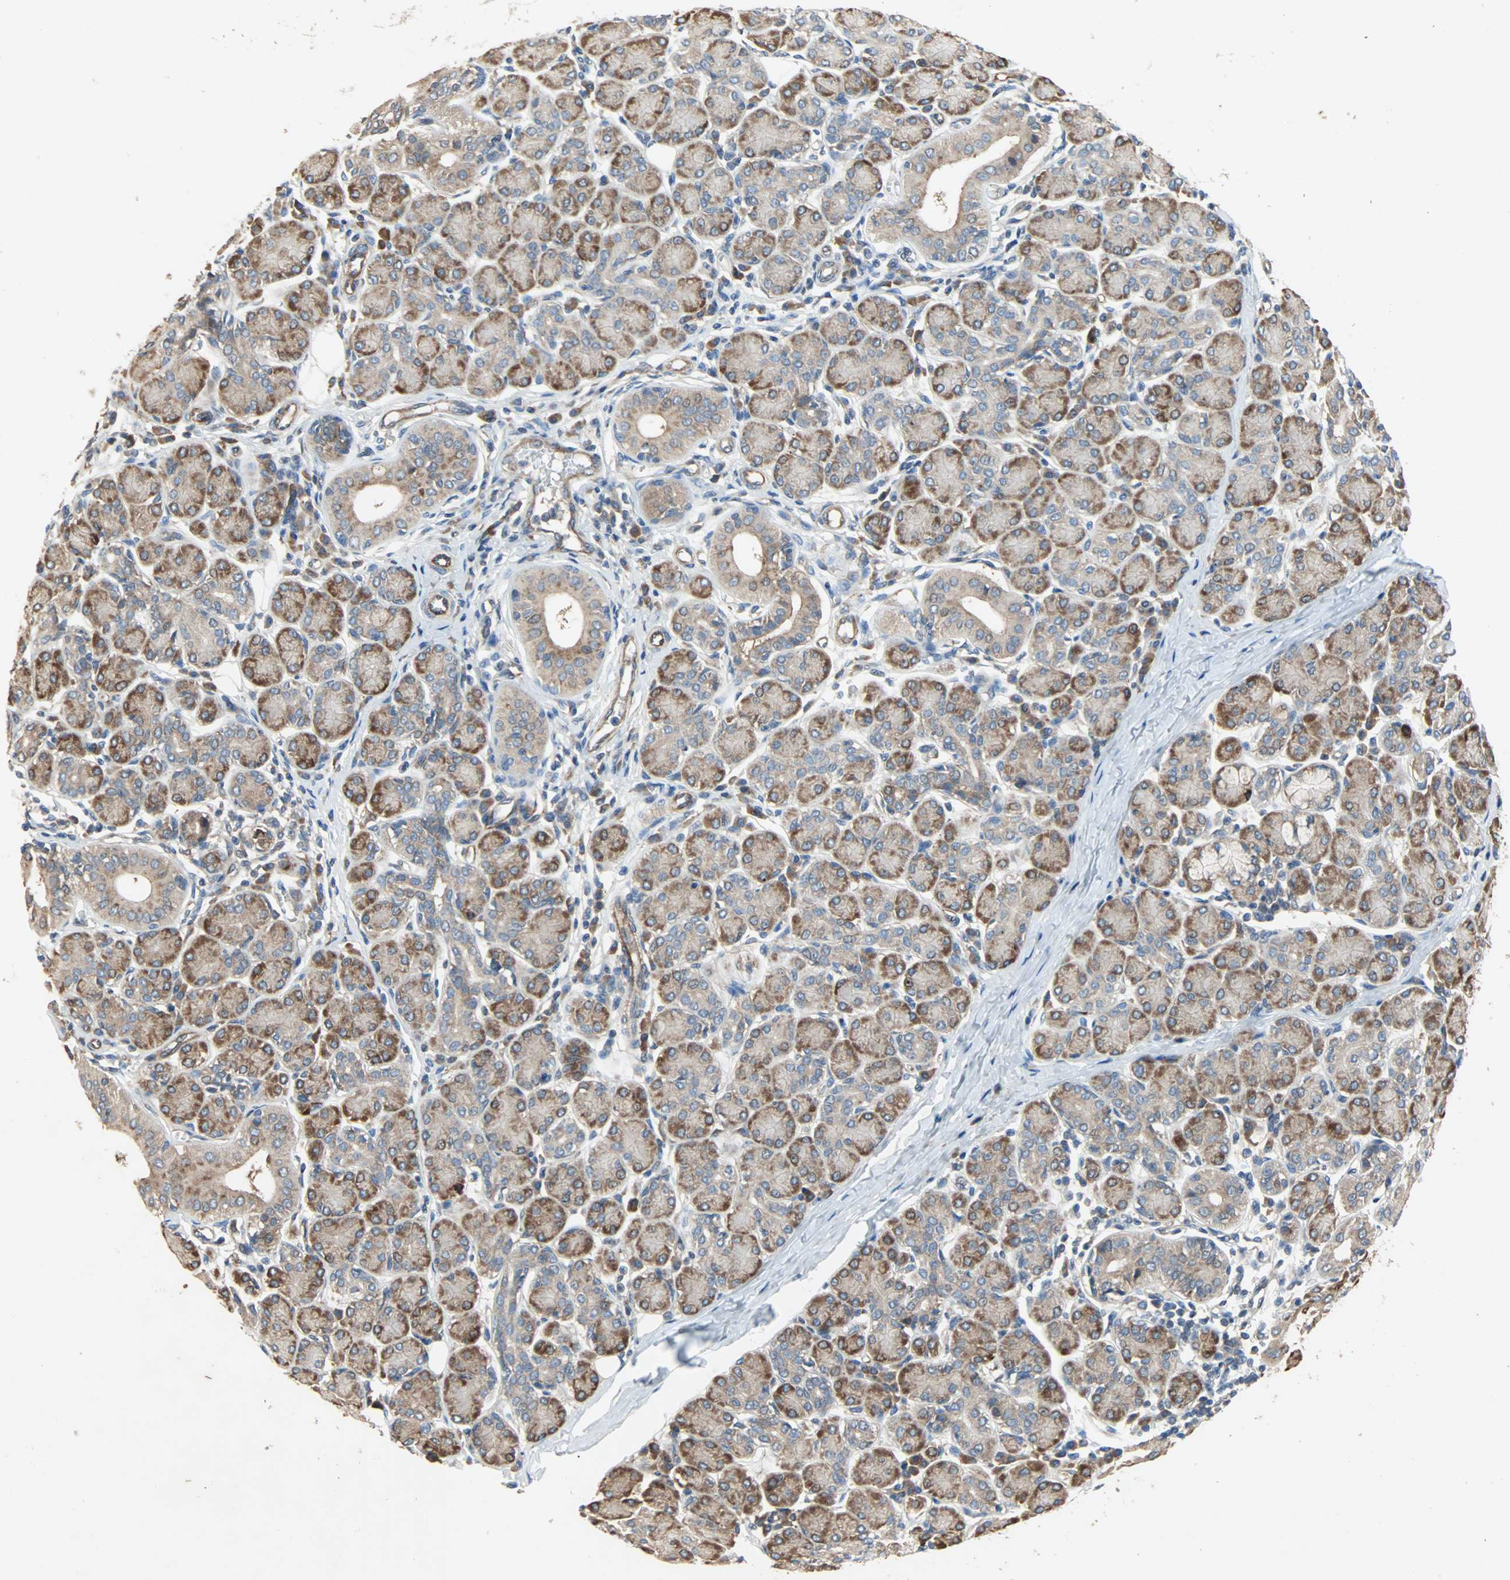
{"staining": {"intensity": "strong", "quantity": ">75%", "location": "cytoplasmic/membranous"}, "tissue": "salivary gland", "cell_type": "Glandular cells", "image_type": "normal", "snomed": [{"axis": "morphology", "description": "Normal tissue, NOS"}, {"axis": "morphology", "description": "Inflammation, NOS"}, {"axis": "topography", "description": "Lymph node"}, {"axis": "topography", "description": "Salivary gland"}], "caption": "Glandular cells display high levels of strong cytoplasmic/membranous positivity in approximately >75% of cells in benign human salivary gland.", "gene": "XYLT1", "patient": {"sex": "male", "age": 3}}